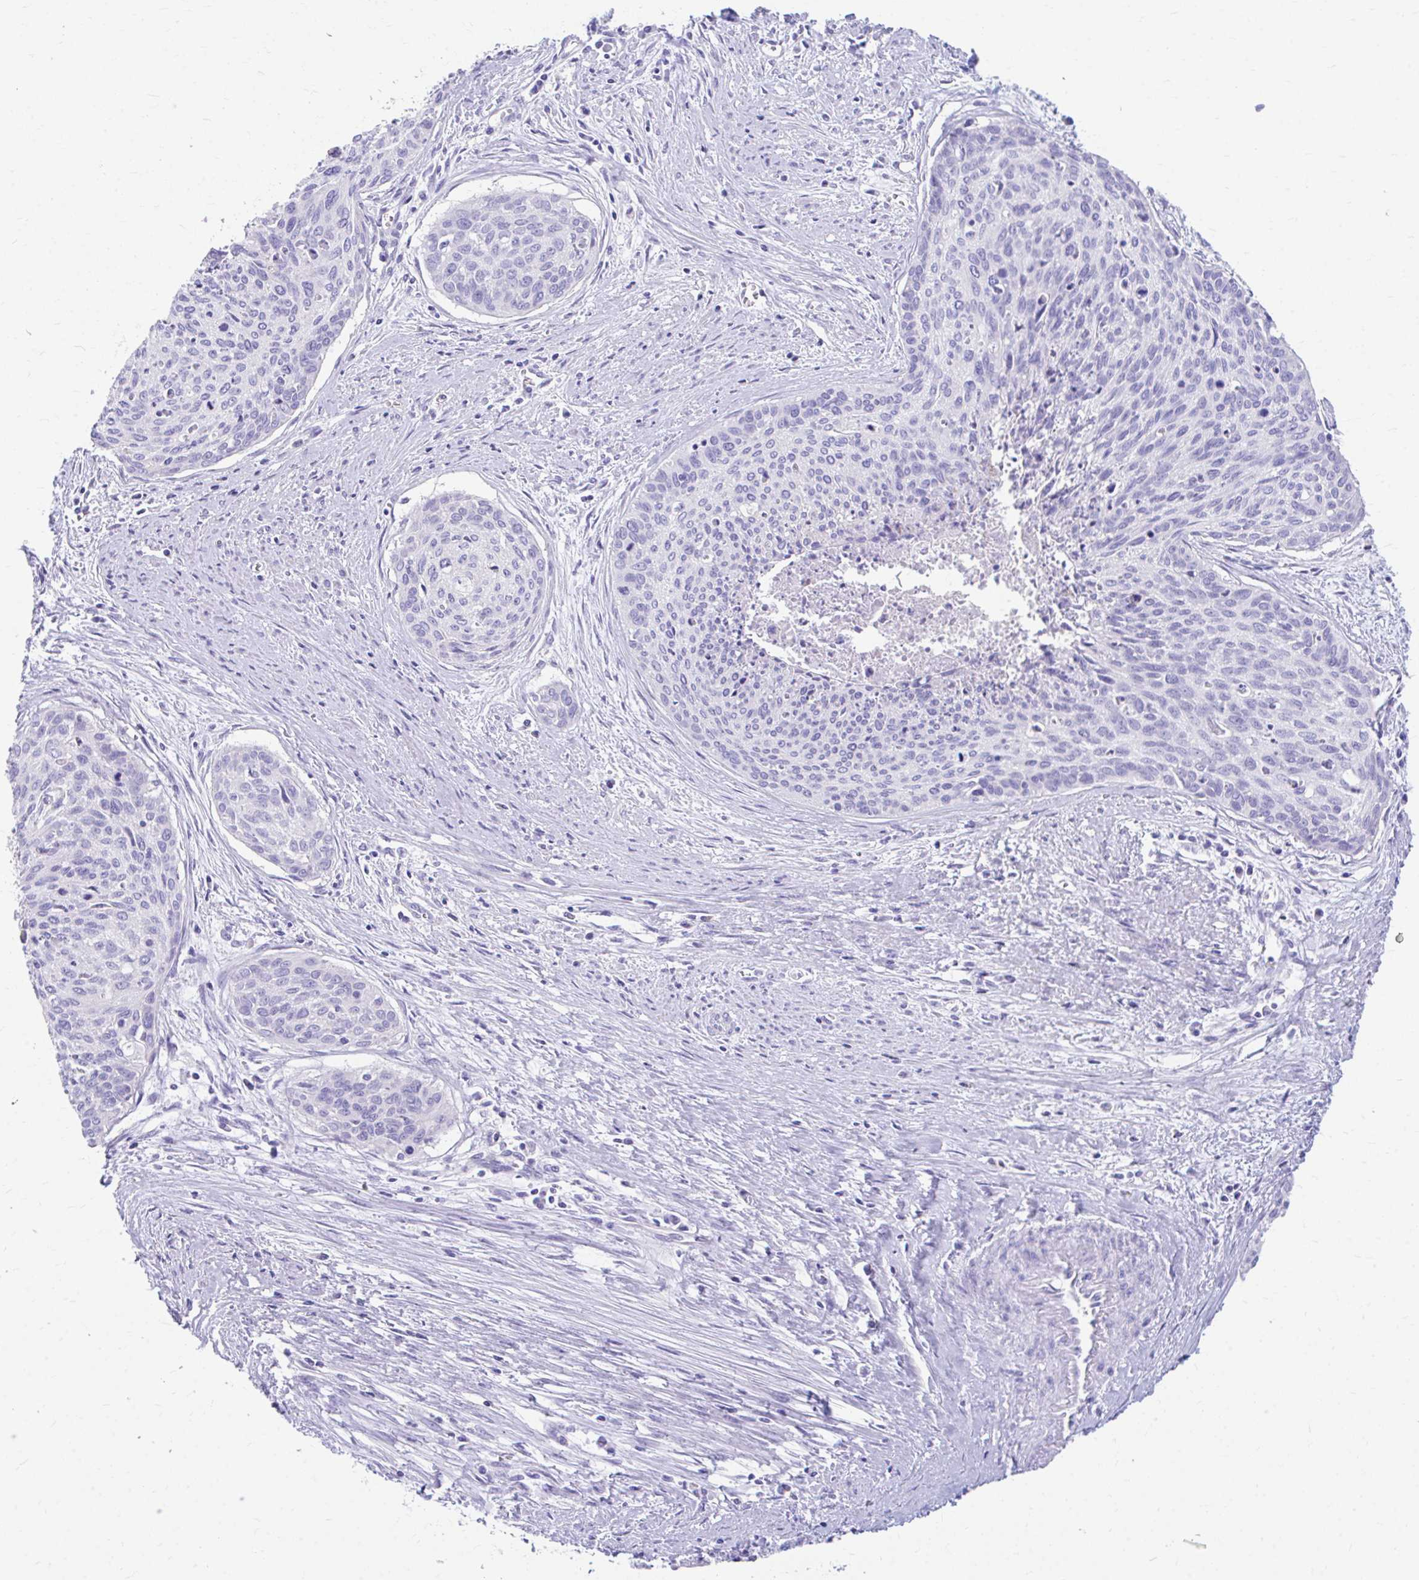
{"staining": {"intensity": "negative", "quantity": "none", "location": "none"}, "tissue": "cervical cancer", "cell_type": "Tumor cells", "image_type": "cancer", "snomed": [{"axis": "morphology", "description": "Squamous cell carcinoma, NOS"}, {"axis": "topography", "description": "Cervix"}], "caption": "Immunohistochemistry of human cervical squamous cell carcinoma exhibits no expression in tumor cells. Nuclei are stained in blue.", "gene": "KRIT1", "patient": {"sex": "female", "age": 55}}